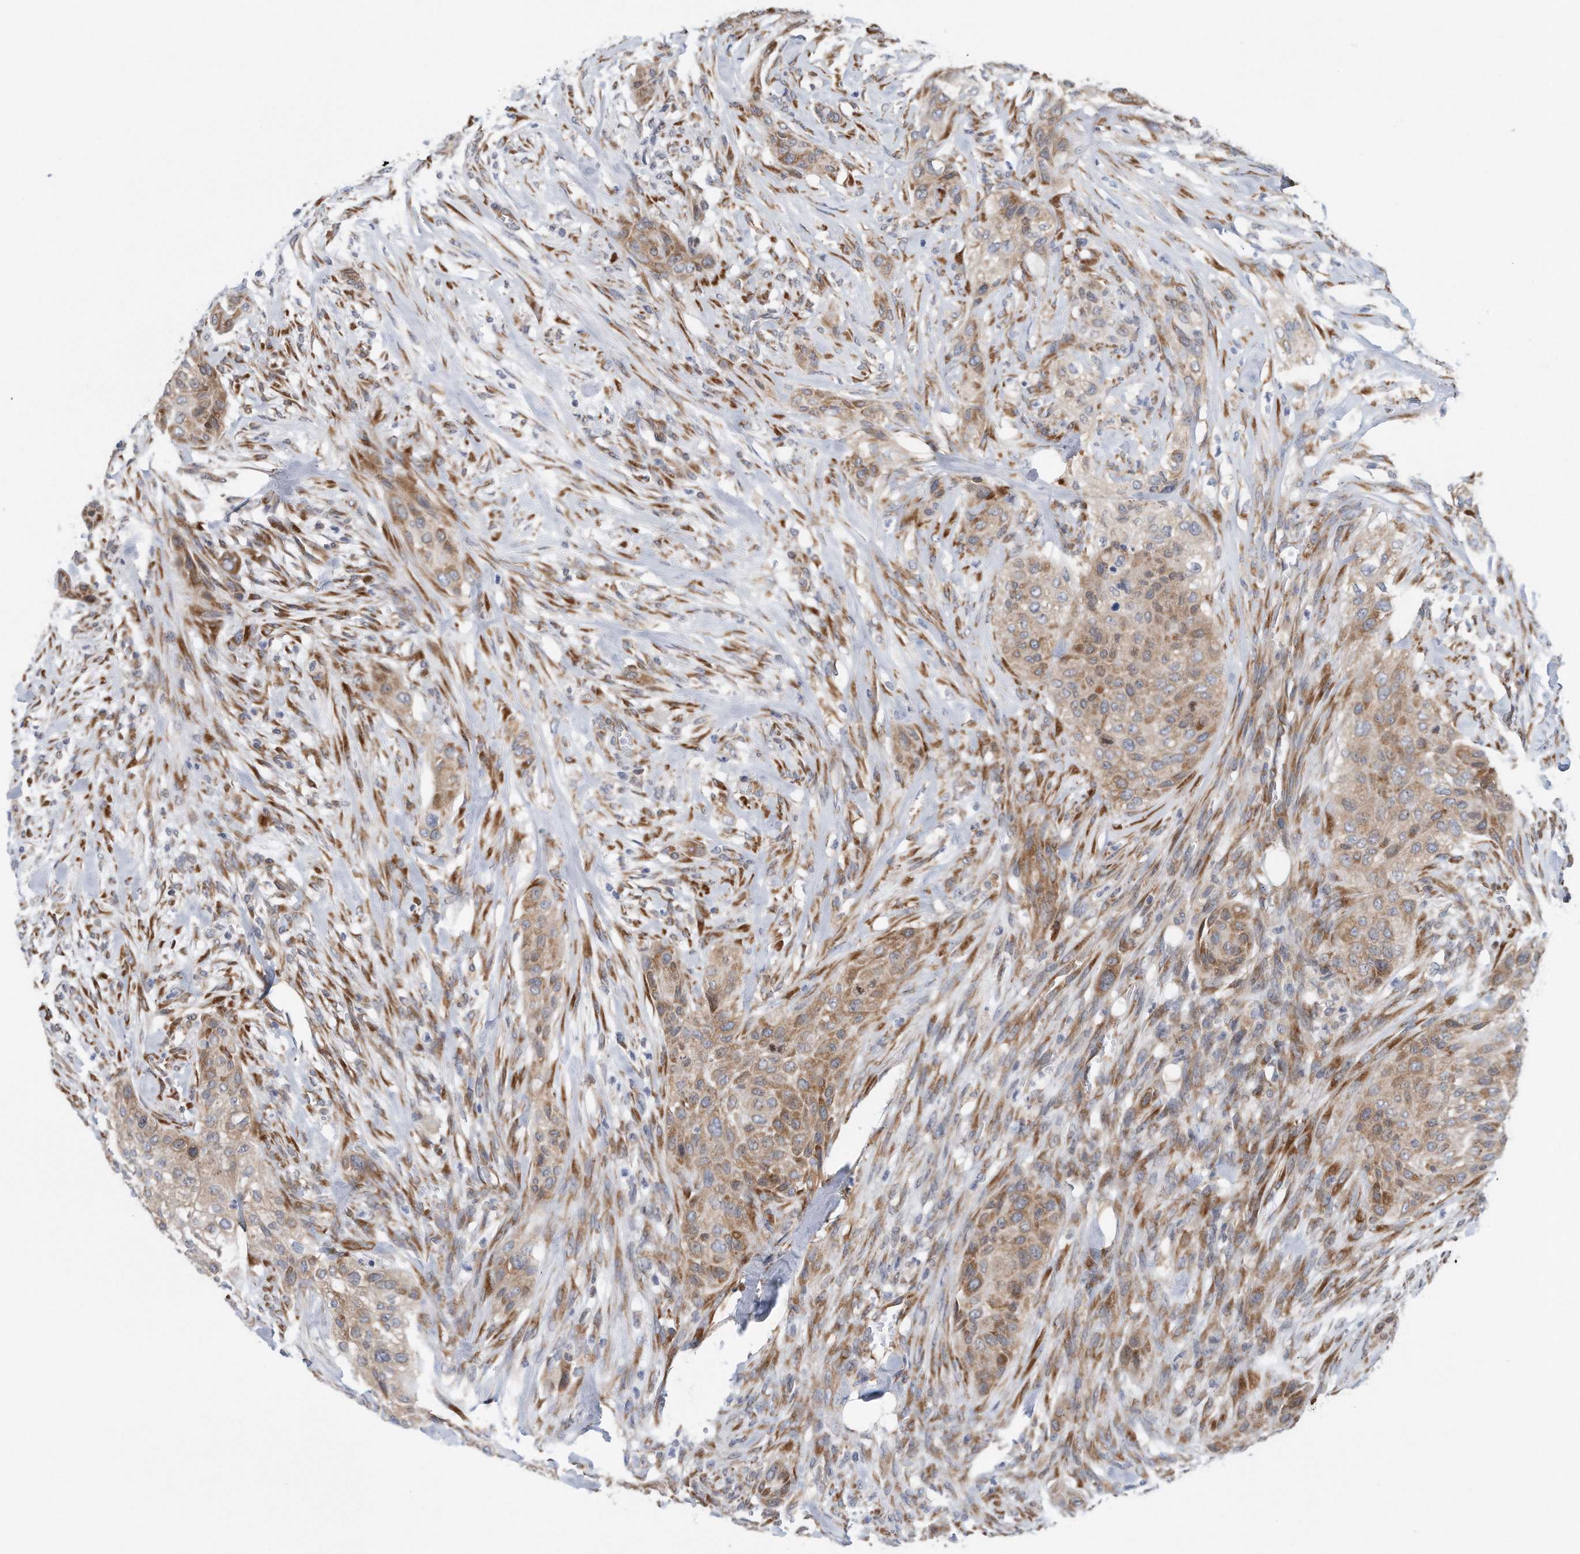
{"staining": {"intensity": "moderate", "quantity": ">75%", "location": "cytoplasmic/membranous"}, "tissue": "urothelial cancer", "cell_type": "Tumor cells", "image_type": "cancer", "snomed": [{"axis": "morphology", "description": "Urothelial carcinoma, High grade"}, {"axis": "topography", "description": "Urinary bladder"}], "caption": "Immunohistochemistry (DAB (3,3'-diaminobenzidine)) staining of human urothelial carcinoma (high-grade) displays moderate cytoplasmic/membranous protein positivity in about >75% of tumor cells. (Brightfield microscopy of DAB IHC at high magnification).", "gene": "RPL26L1", "patient": {"sex": "male", "age": 35}}